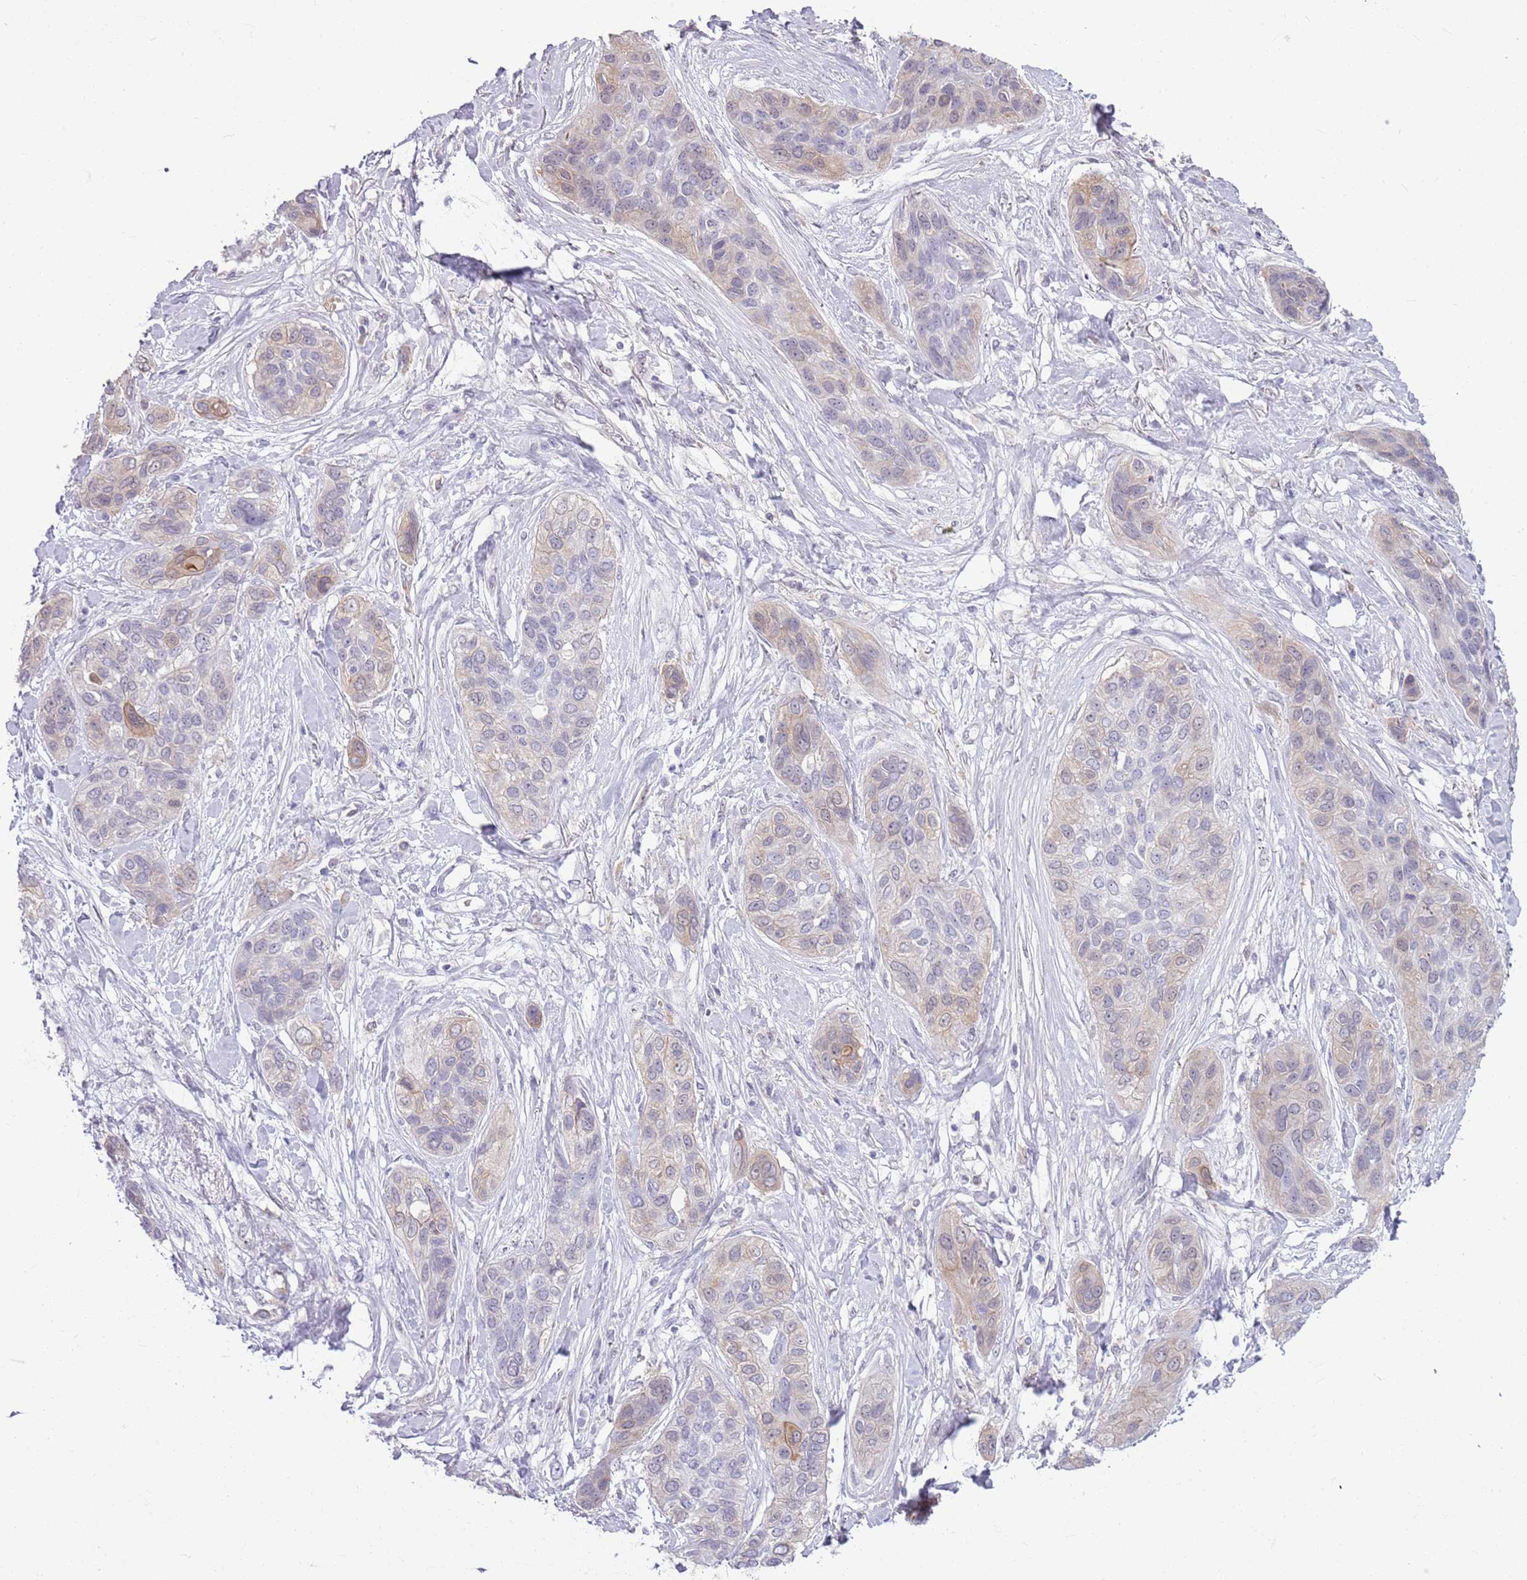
{"staining": {"intensity": "weak", "quantity": "<25%", "location": "cytoplasmic/membranous"}, "tissue": "lung cancer", "cell_type": "Tumor cells", "image_type": "cancer", "snomed": [{"axis": "morphology", "description": "Squamous cell carcinoma, NOS"}, {"axis": "topography", "description": "Lung"}], "caption": "IHC micrograph of lung cancer (squamous cell carcinoma) stained for a protein (brown), which shows no positivity in tumor cells.", "gene": "DHX32", "patient": {"sex": "female", "age": 70}}